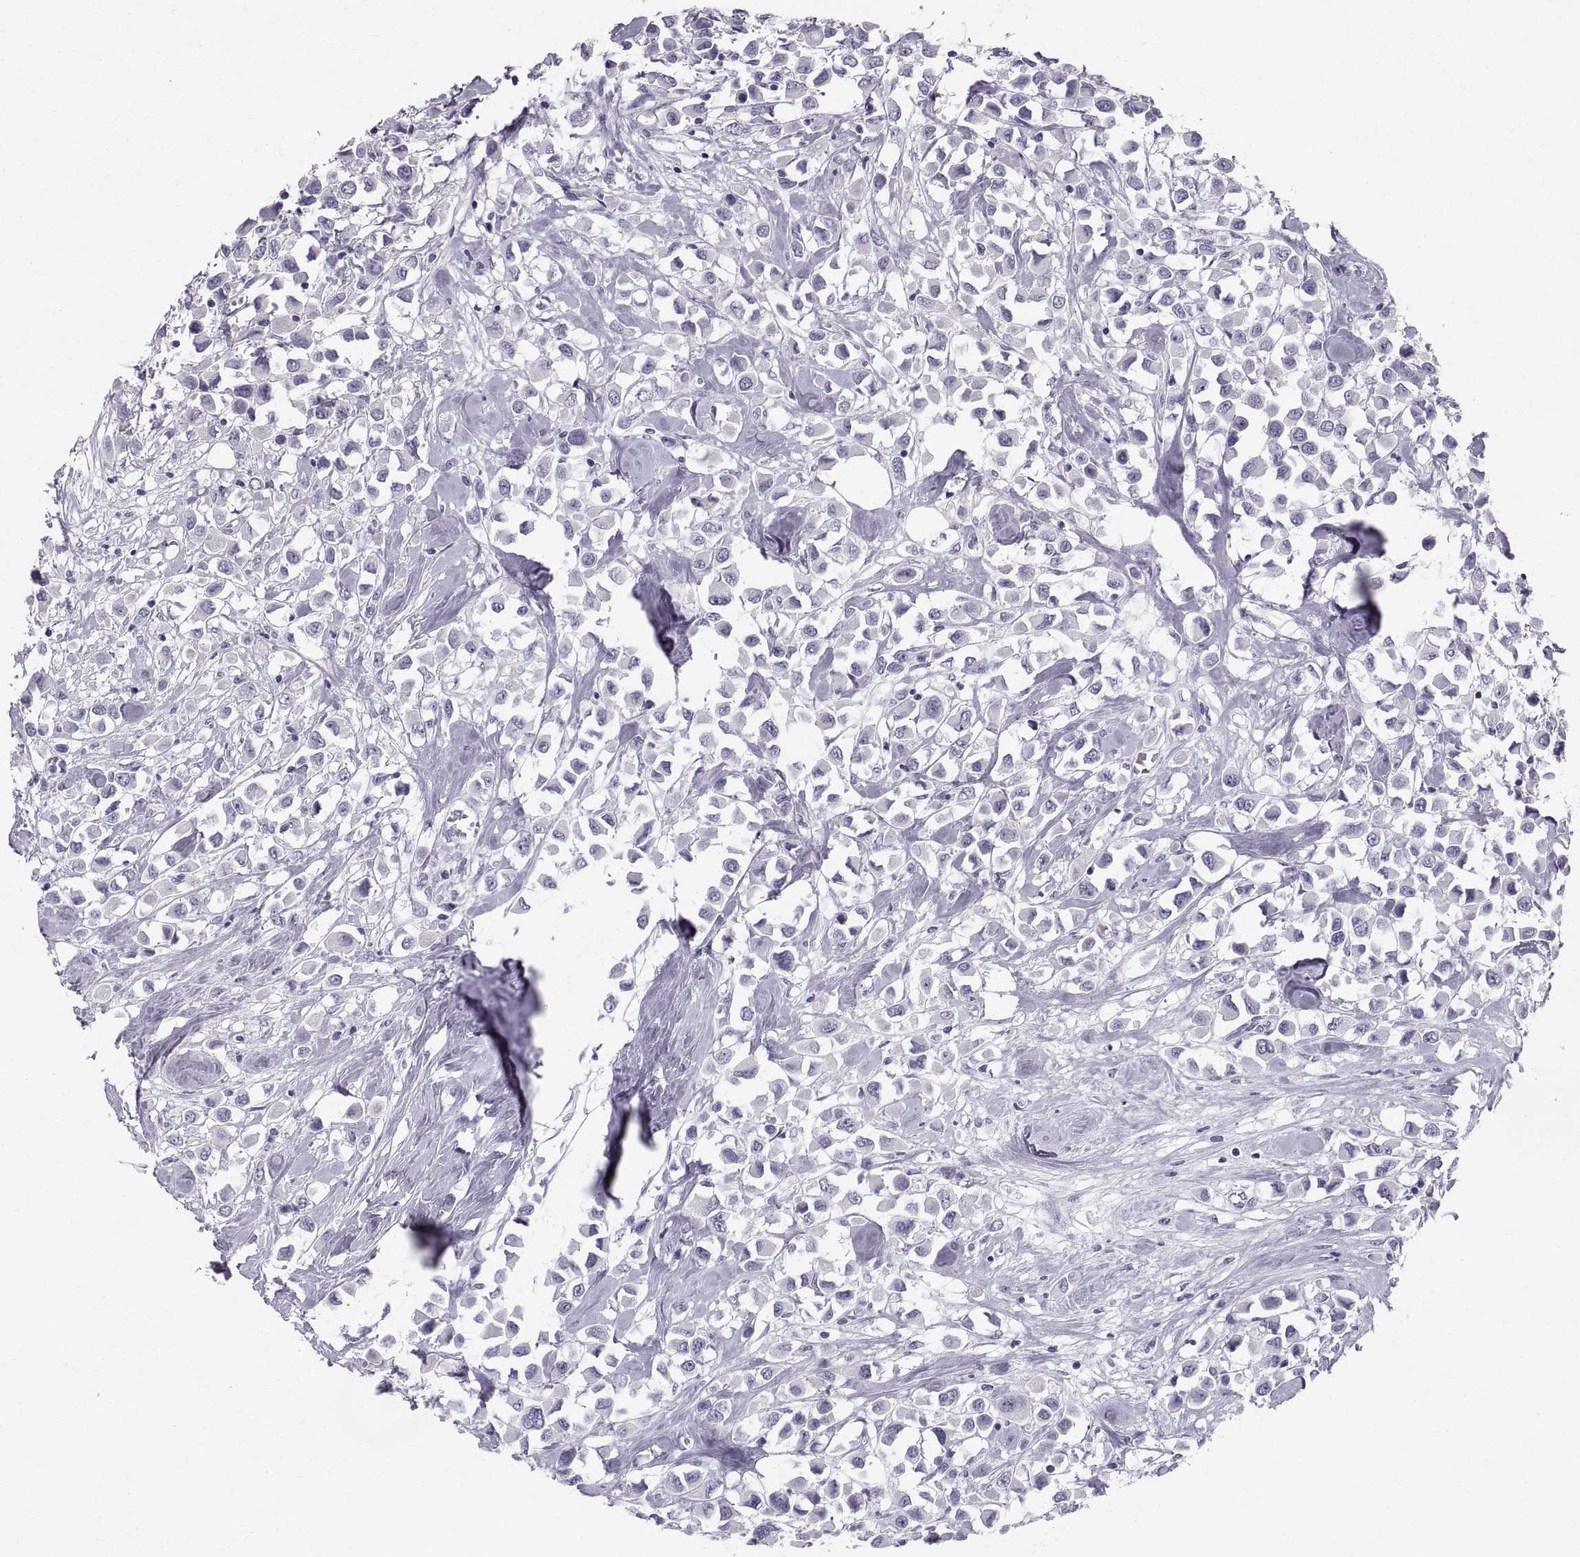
{"staining": {"intensity": "negative", "quantity": "none", "location": "none"}, "tissue": "breast cancer", "cell_type": "Tumor cells", "image_type": "cancer", "snomed": [{"axis": "morphology", "description": "Duct carcinoma"}, {"axis": "topography", "description": "Breast"}], "caption": "An immunohistochemistry (IHC) histopathology image of infiltrating ductal carcinoma (breast) is shown. There is no staining in tumor cells of infiltrating ductal carcinoma (breast).", "gene": "SLC22A6", "patient": {"sex": "female", "age": 61}}